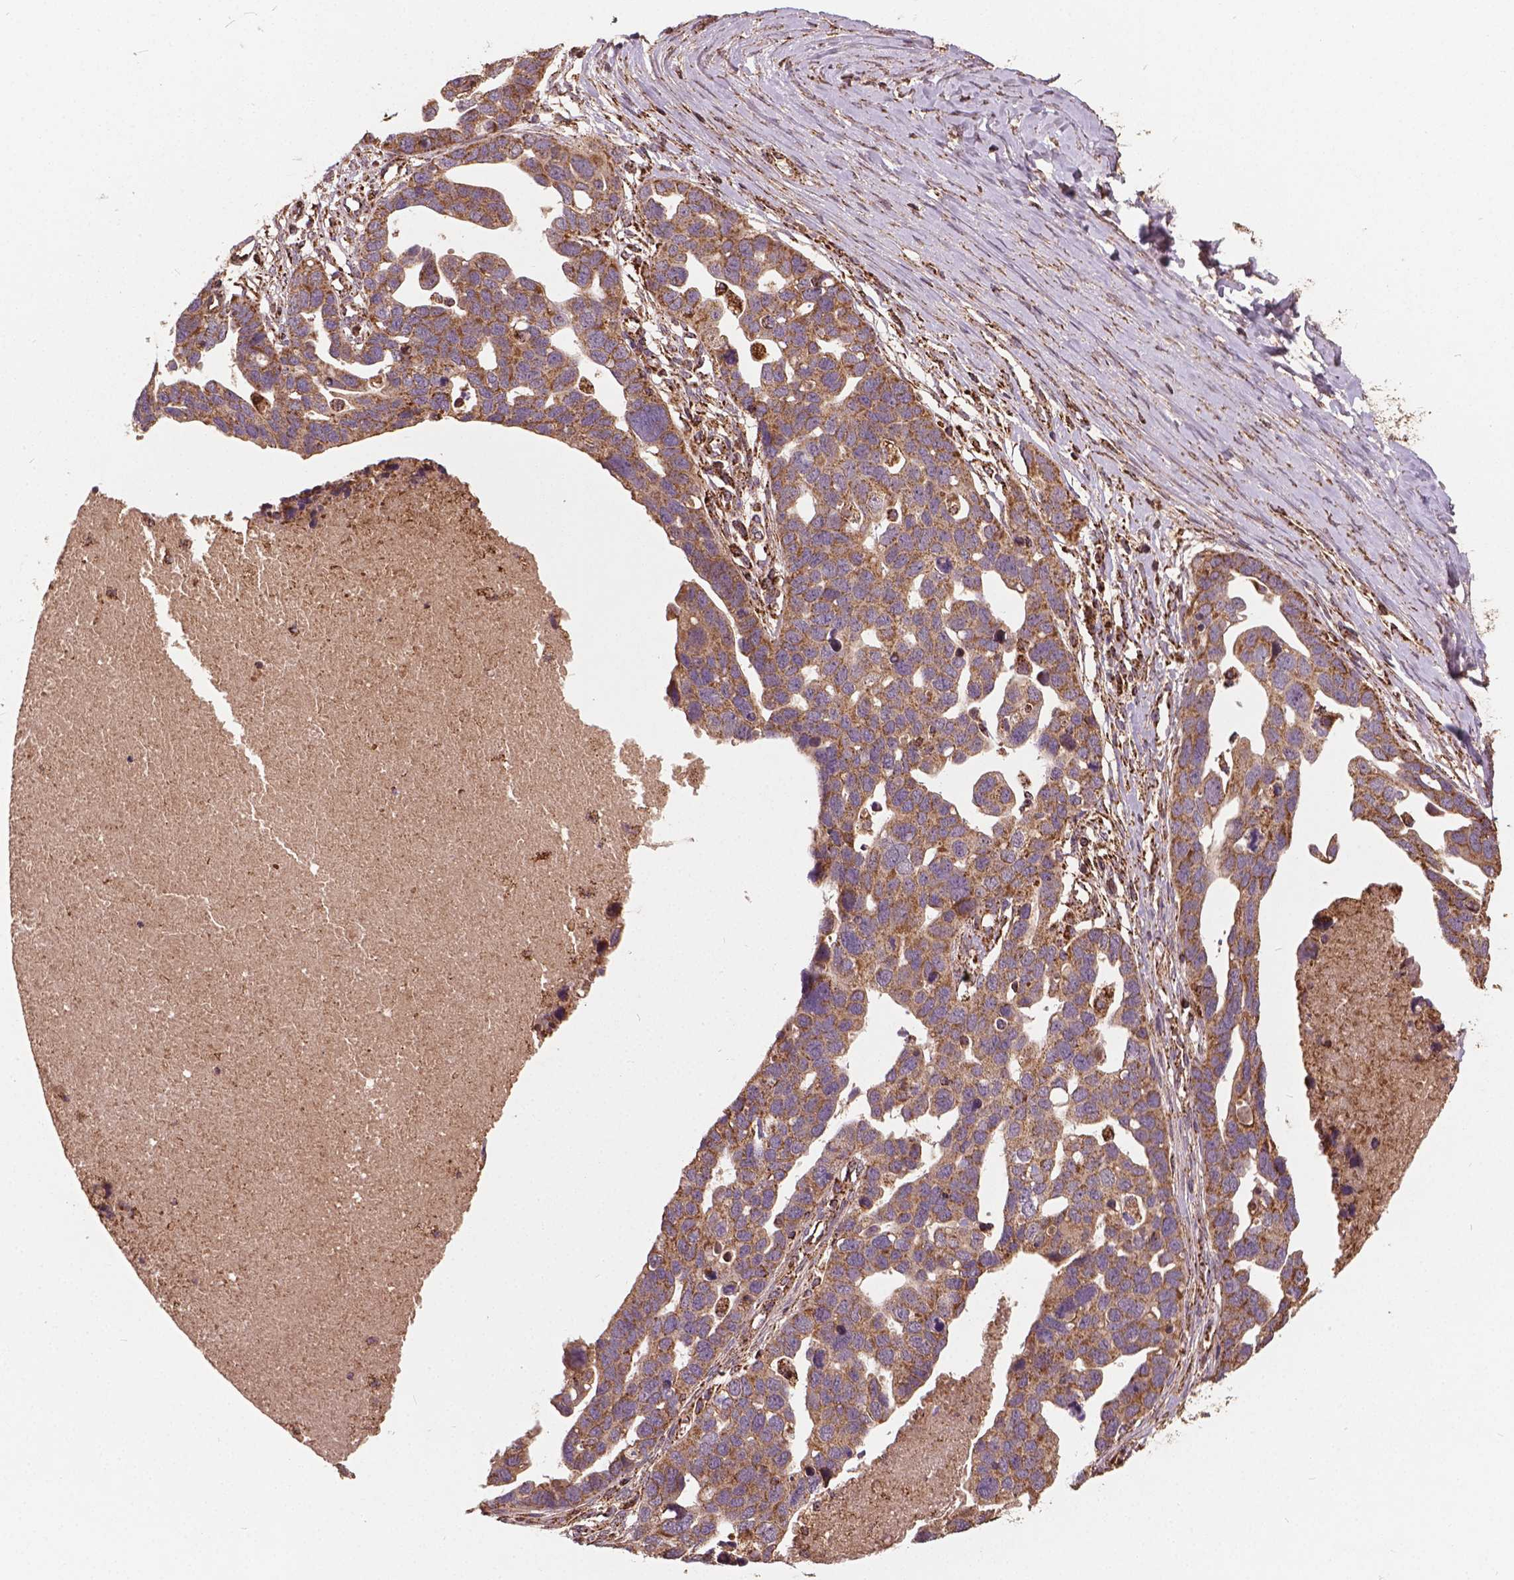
{"staining": {"intensity": "moderate", "quantity": ">75%", "location": "cytoplasmic/membranous"}, "tissue": "ovarian cancer", "cell_type": "Tumor cells", "image_type": "cancer", "snomed": [{"axis": "morphology", "description": "Cystadenocarcinoma, serous, NOS"}, {"axis": "topography", "description": "Ovary"}], "caption": "Ovarian cancer tissue displays moderate cytoplasmic/membranous positivity in approximately >75% of tumor cells The protein of interest is shown in brown color, while the nuclei are stained blue.", "gene": "UBXN2A", "patient": {"sex": "female", "age": 54}}